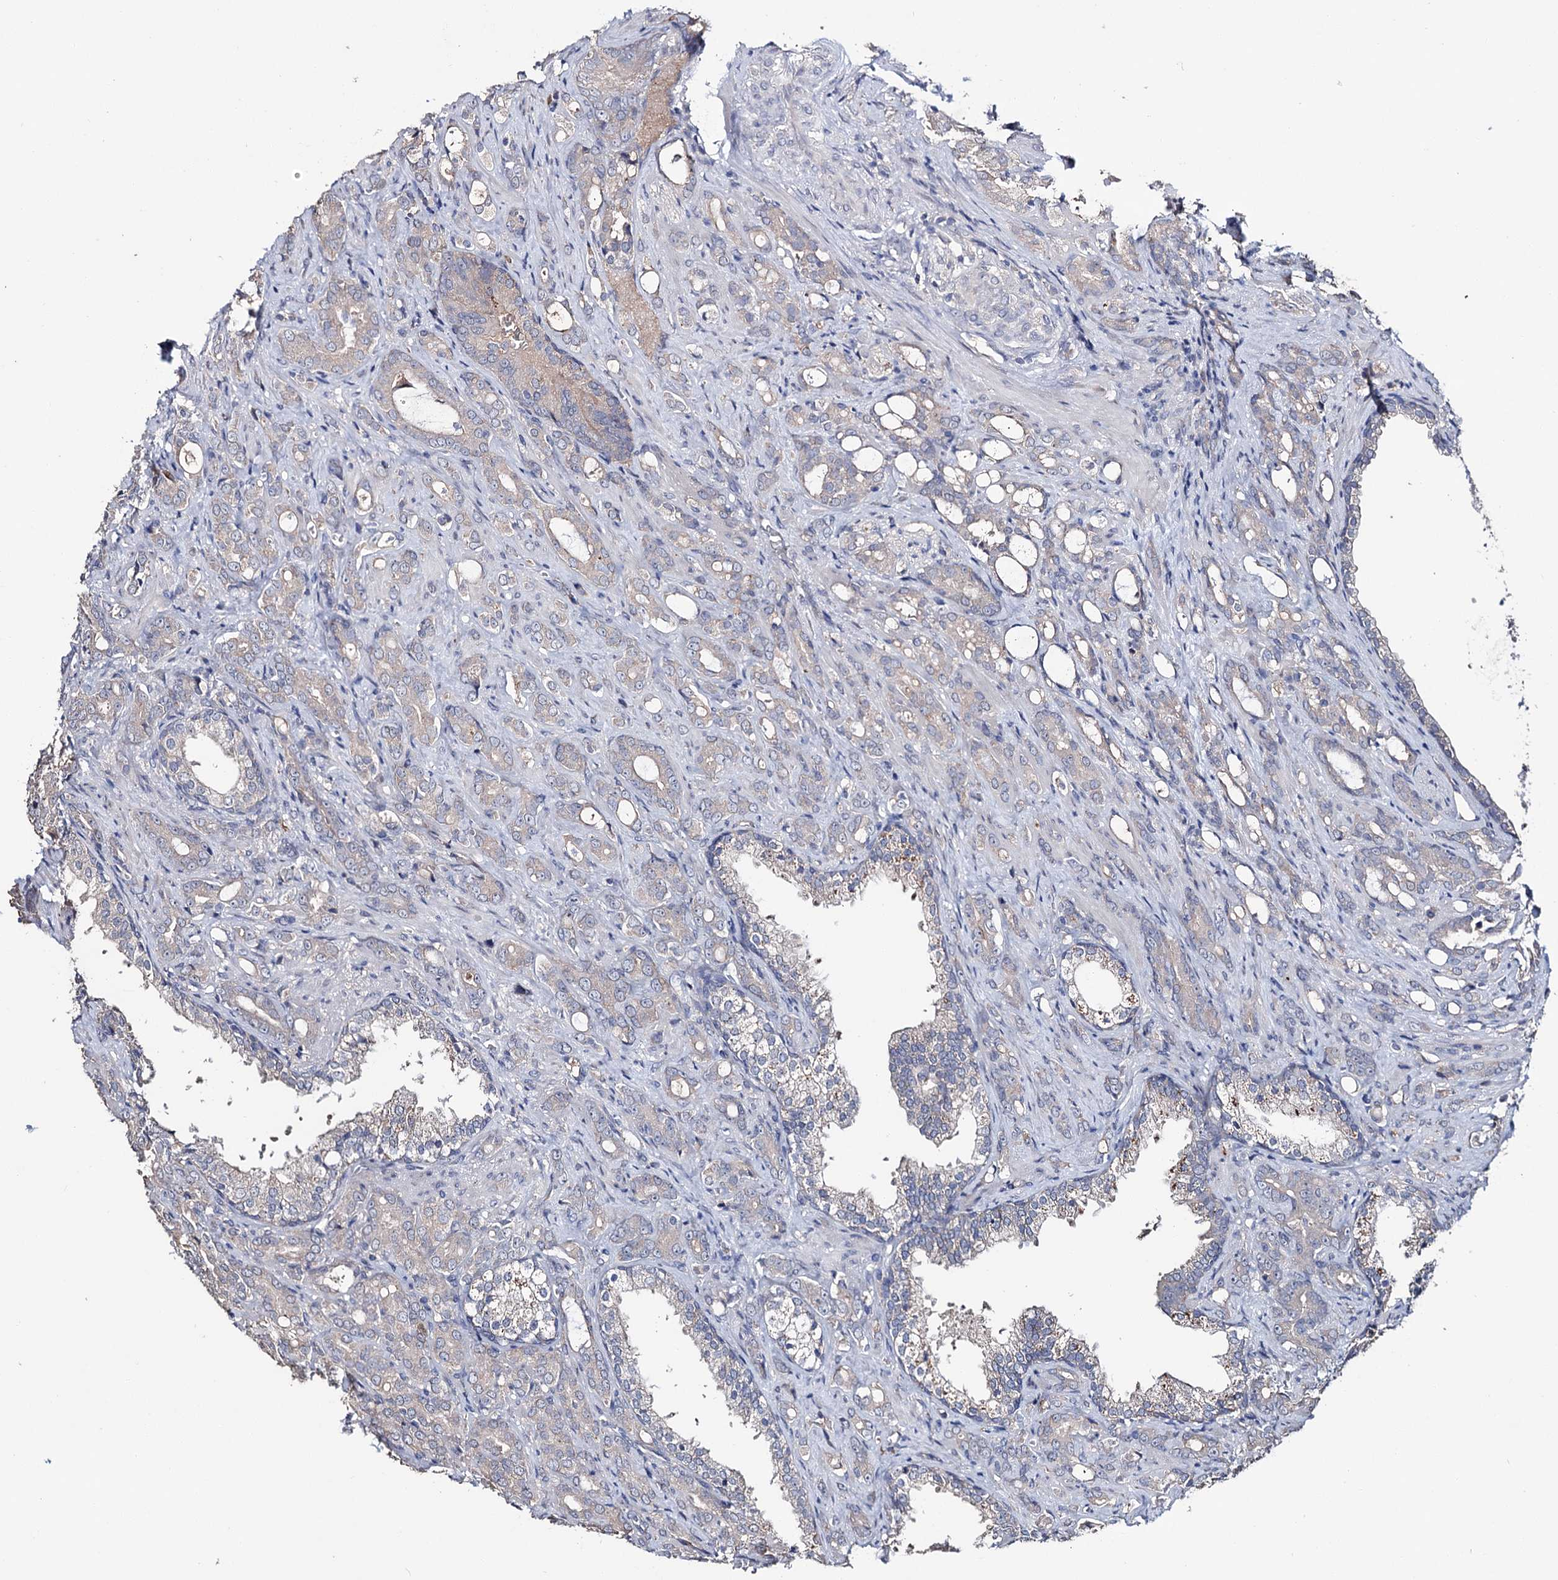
{"staining": {"intensity": "negative", "quantity": "none", "location": "none"}, "tissue": "prostate cancer", "cell_type": "Tumor cells", "image_type": "cancer", "snomed": [{"axis": "morphology", "description": "Adenocarcinoma, High grade"}, {"axis": "topography", "description": "Prostate"}], "caption": "The photomicrograph displays no significant expression in tumor cells of prostate cancer (adenocarcinoma (high-grade)).", "gene": "EPB41L5", "patient": {"sex": "male", "age": 72}}